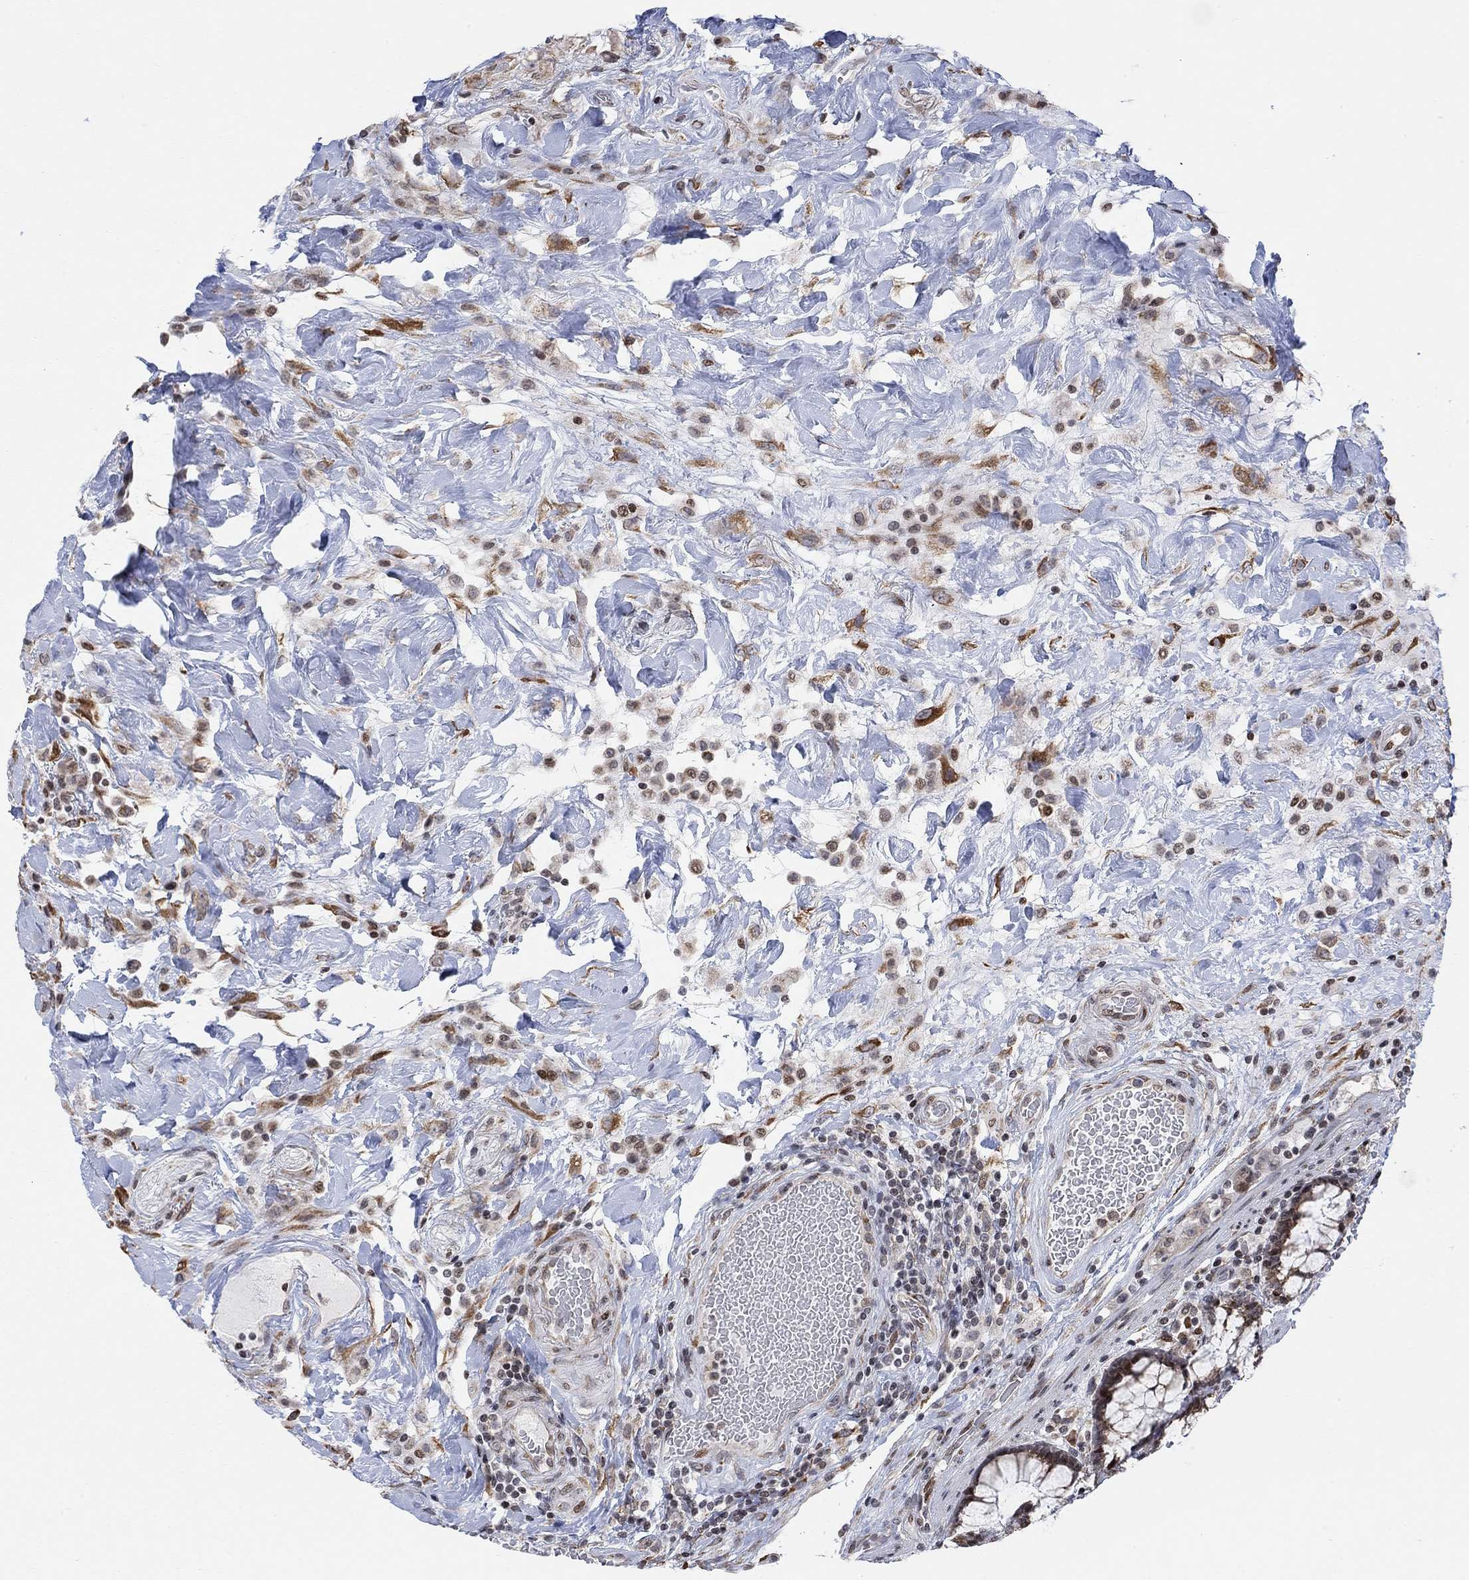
{"staining": {"intensity": "strong", "quantity": "<25%", "location": "cytoplasmic/membranous"}, "tissue": "colorectal cancer", "cell_type": "Tumor cells", "image_type": "cancer", "snomed": [{"axis": "morphology", "description": "Adenocarcinoma, NOS"}, {"axis": "topography", "description": "Colon"}], "caption": "Tumor cells display medium levels of strong cytoplasmic/membranous expression in about <25% of cells in colorectal adenocarcinoma.", "gene": "ABHD14A", "patient": {"sex": "female", "age": 69}}